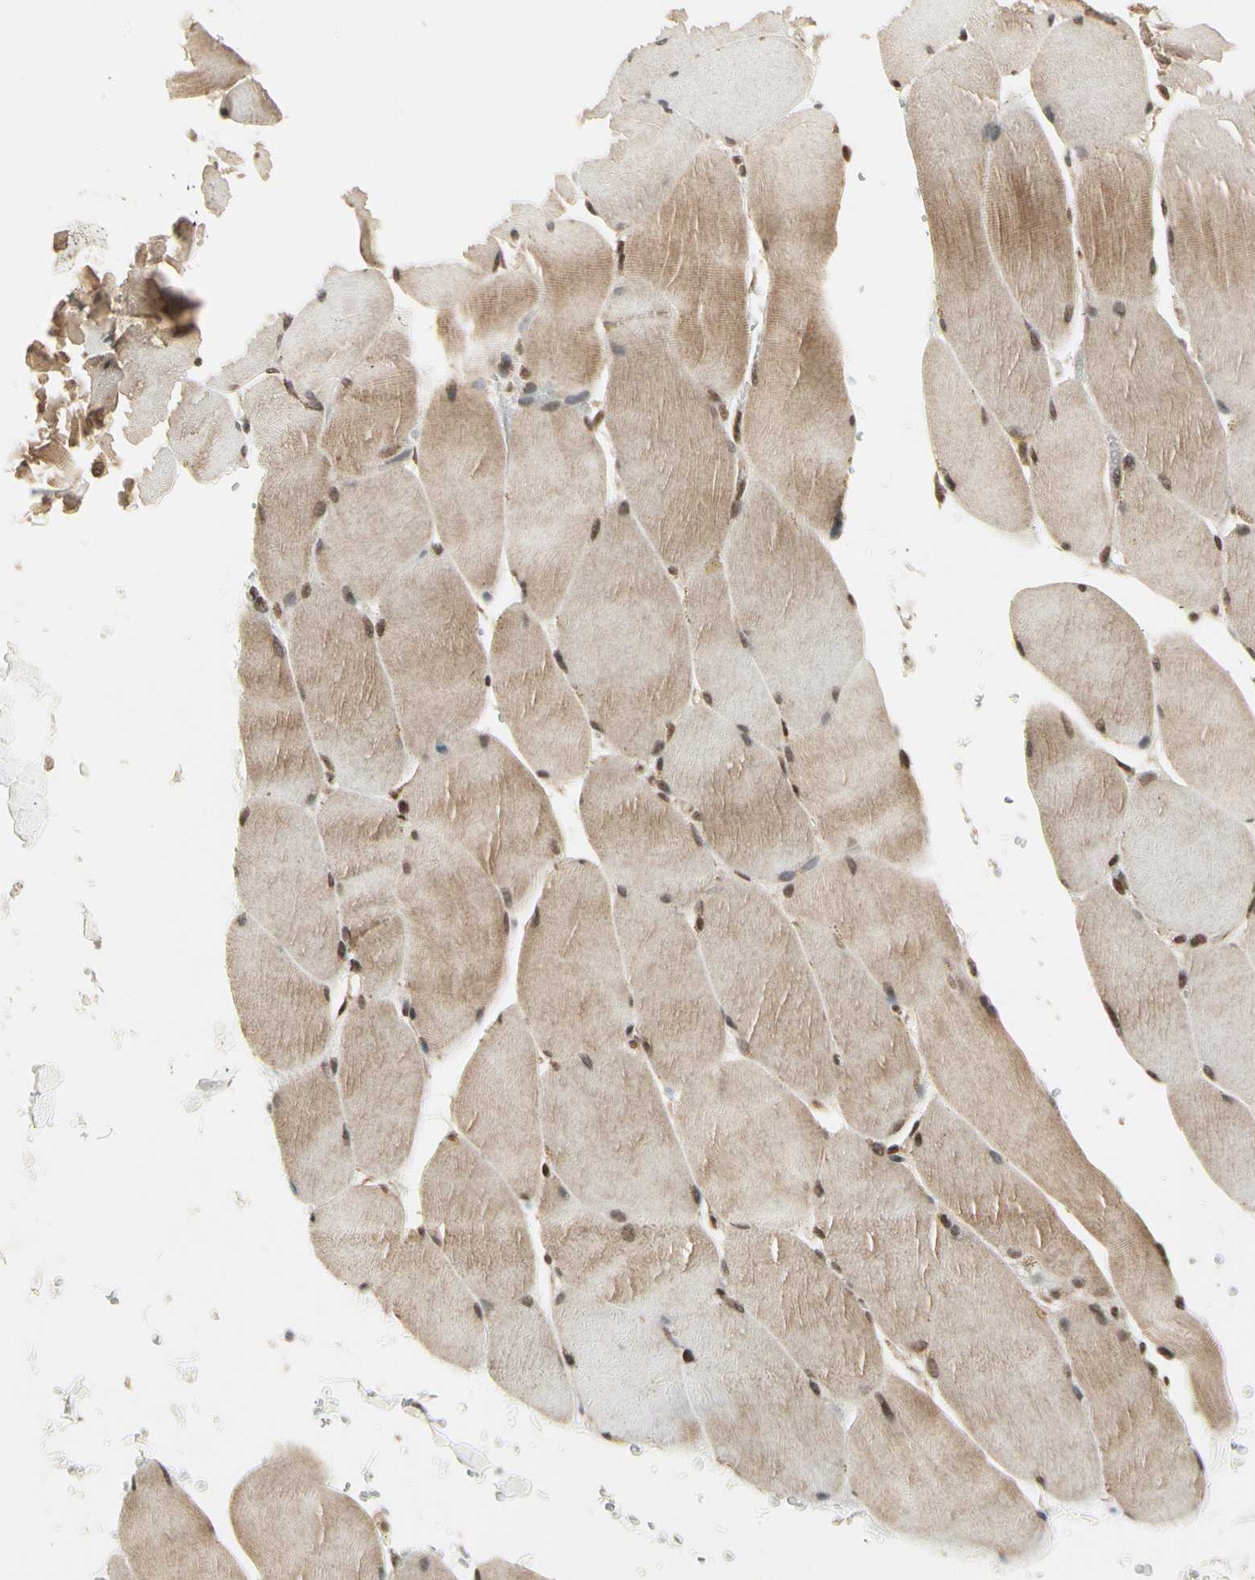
{"staining": {"intensity": "moderate", "quantity": ">75%", "location": "cytoplasmic/membranous,nuclear"}, "tissue": "skeletal muscle", "cell_type": "Myocytes", "image_type": "normal", "snomed": [{"axis": "morphology", "description": "Normal tissue, NOS"}, {"axis": "topography", "description": "Skin"}, {"axis": "topography", "description": "Skeletal muscle"}], "caption": "The micrograph demonstrates staining of normal skeletal muscle, revealing moderate cytoplasmic/membranous,nuclear protein expression (brown color) within myocytes. Nuclei are stained in blue.", "gene": "SMN2", "patient": {"sex": "male", "age": 83}}